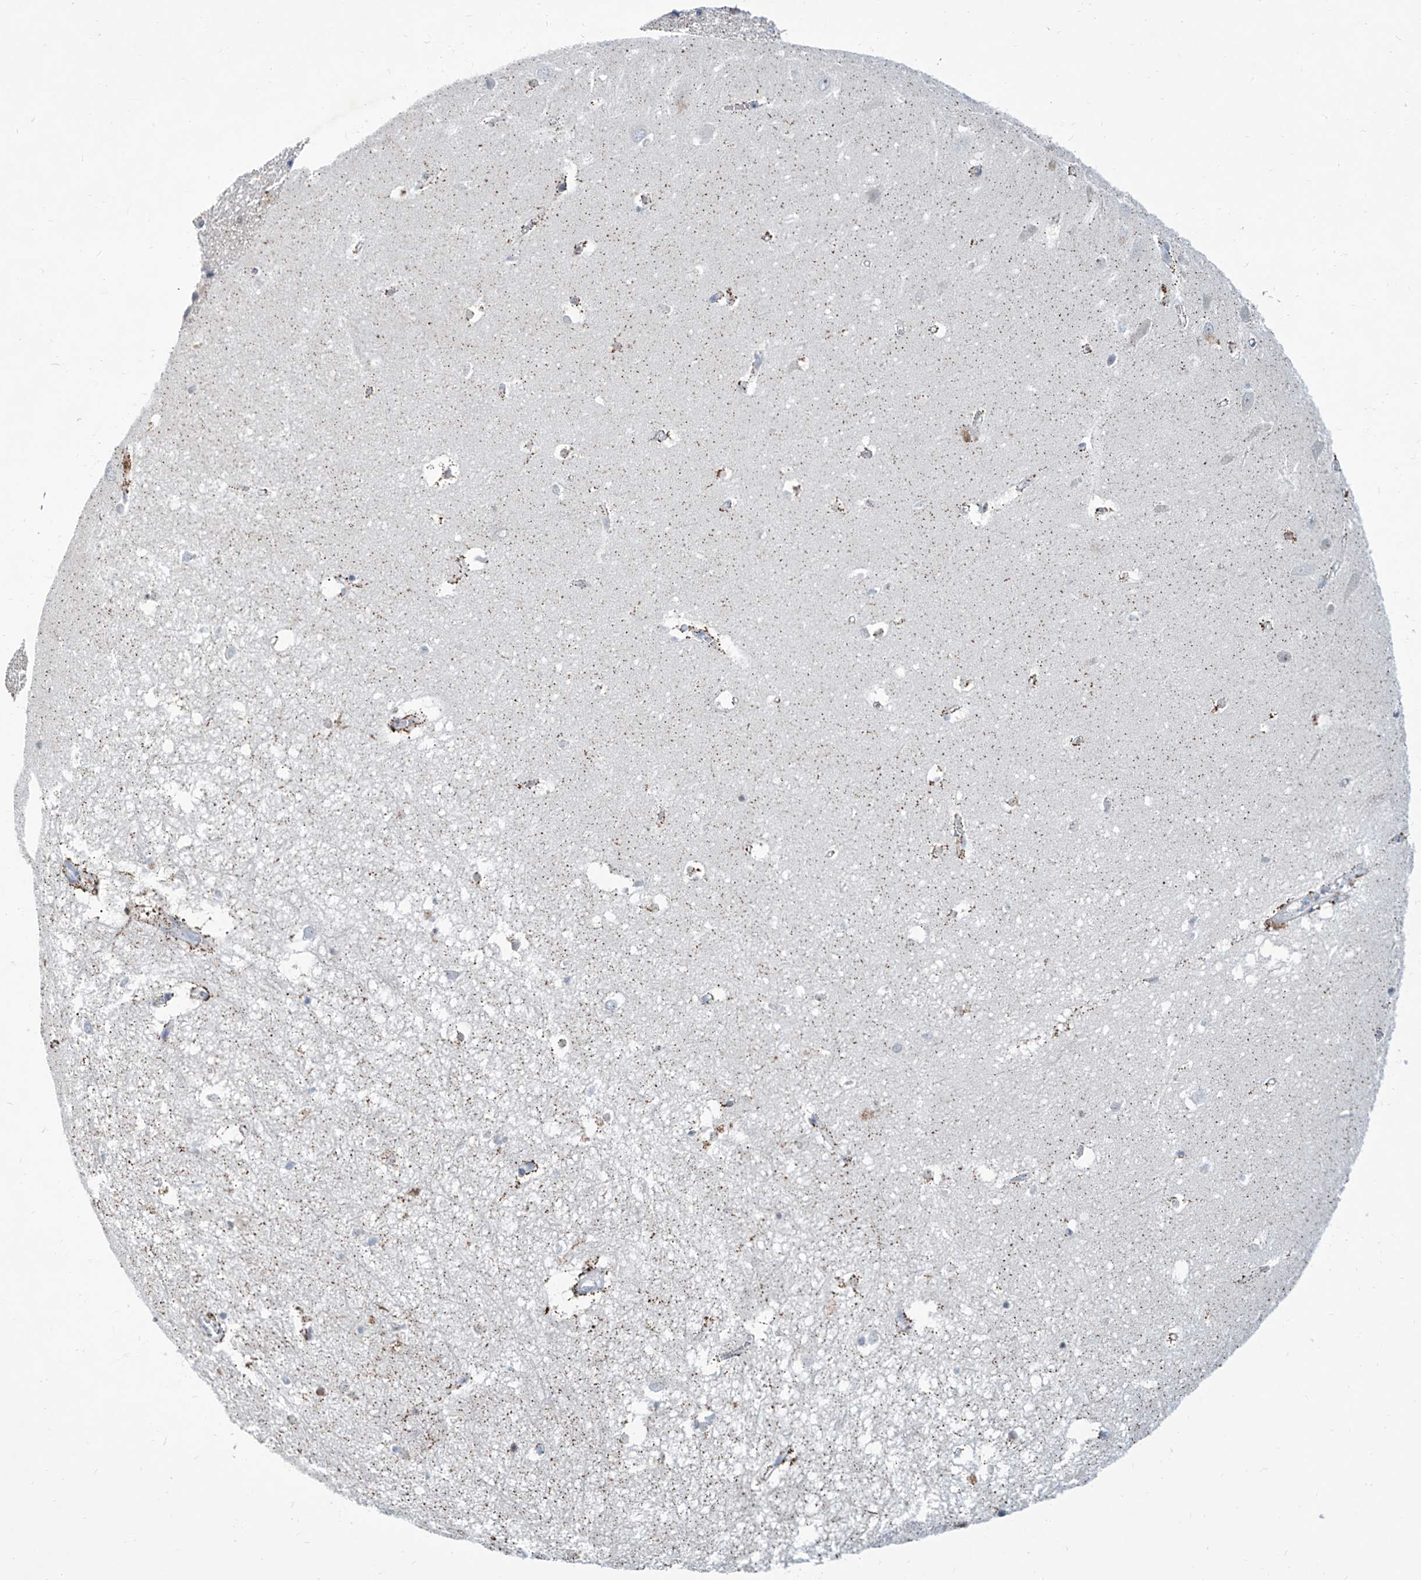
{"staining": {"intensity": "negative", "quantity": "none", "location": "none"}, "tissue": "hippocampus", "cell_type": "Glial cells", "image_type": "normal", "snomed": [{"axis": "morphology", "description": "Normal tissue, NOS"}, {"axis": "topography", "description": "Hippocampus"}], "caption": "Immunohistochemical staining of unremarkable human hippocampus displays no significant expression in glial cells.", "gene": "ZNF519", "patient": {"sex": "female", "age": 64}}